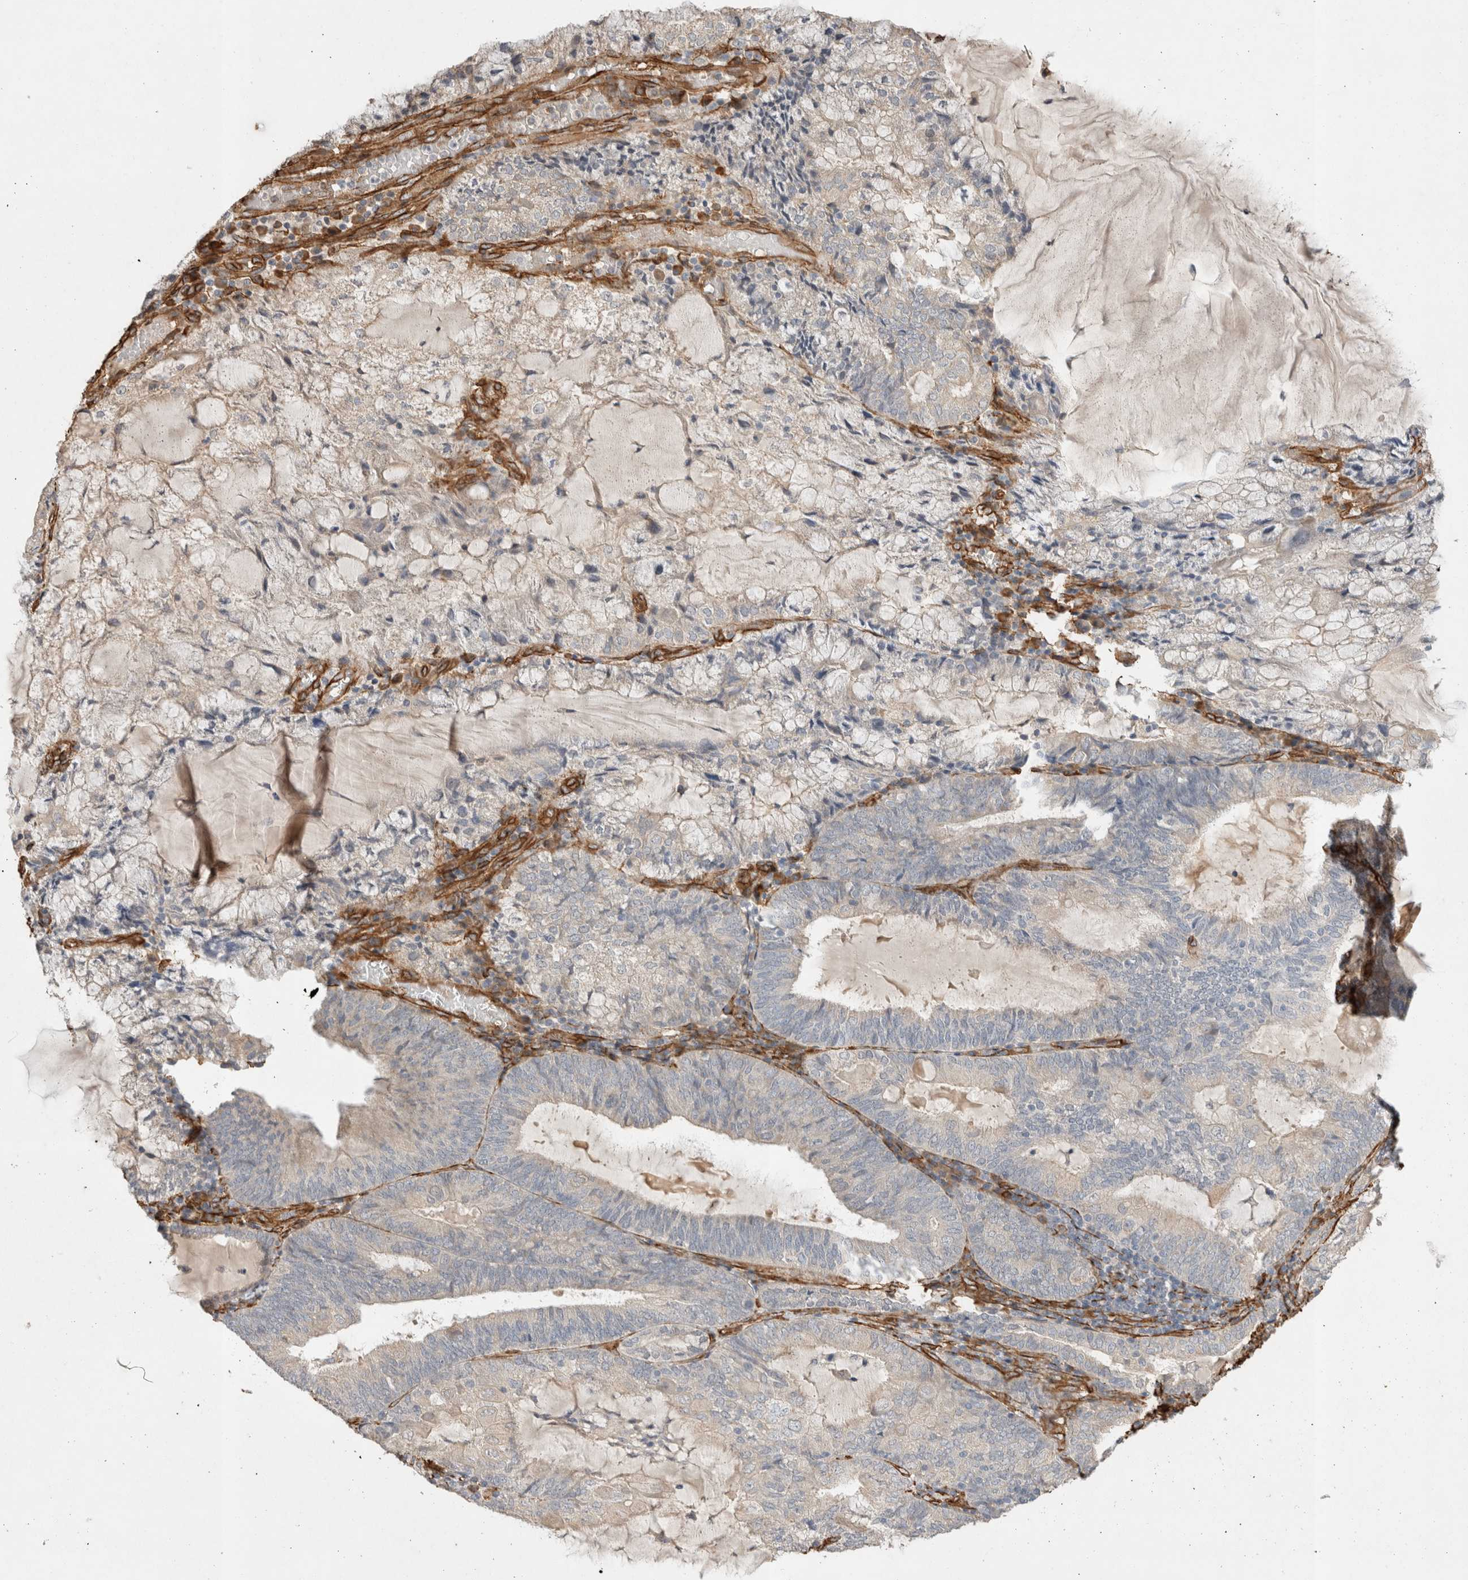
{"staining": {"intensity": "weak", "quantity": "<25%", "location": "cytoplasmic/membranous"}, "tissue": "endometrial cancer", "cell_type": "Tumor cells", "image_type": "cancer", "snomed": [{"axis": "morphology", "description": "Adenocarcinoma, NOS"}, {"axis": "topography", "description": "Endometrium"}], "caption": "IHC of endometrial cancer exhibits no expression in tumor cells. (Immunohistochemistry (ihc), brightfield microscopy, high magnification).", "gene": "JMJD4", "patient": {"sex": "female", "age": 81}}